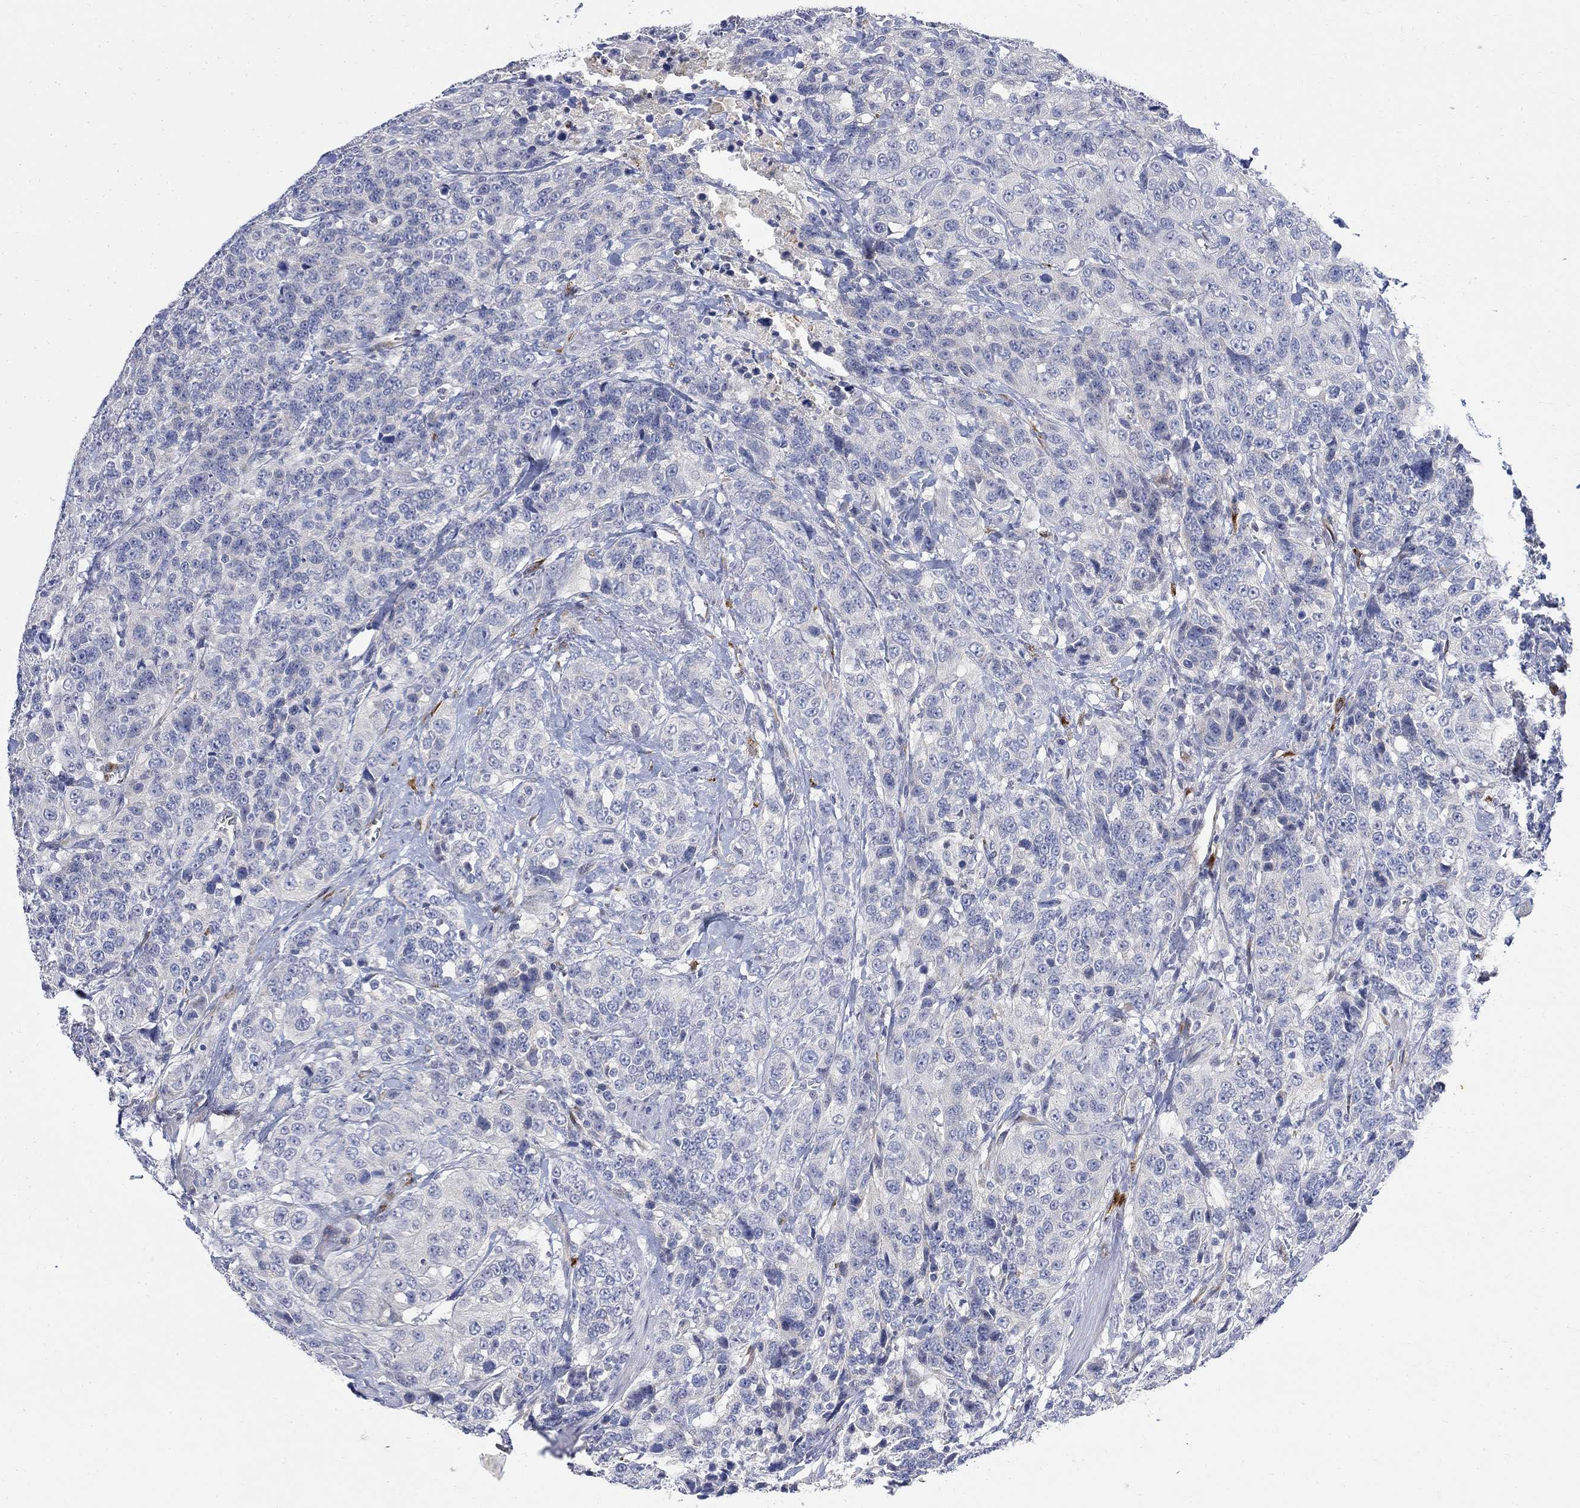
{"staining": {"intensity": "negative", "quantity": "none", "location": "none"}, "tissue": "urothelial cancer", "cell_type": "Tumor cells", "image_type": "cancer", "snomed": [{"axis": "morphology", "description": "Urothelial carcinoma, NOS"}, {"axis": "morphology", "description": "Urothelial carcinoma, High grade"}, {"axis": "topography", "description": "Urinary bladder"}], "caption": "An immunohistochemistry photomicrograph of urothelial carcinoma (high-grade) is shown. There is no staining in tumor cells of urothelial carcinoma (high-grade).", "gene": "FNDC5", "patient": {"sex": "female", "age": 73}}